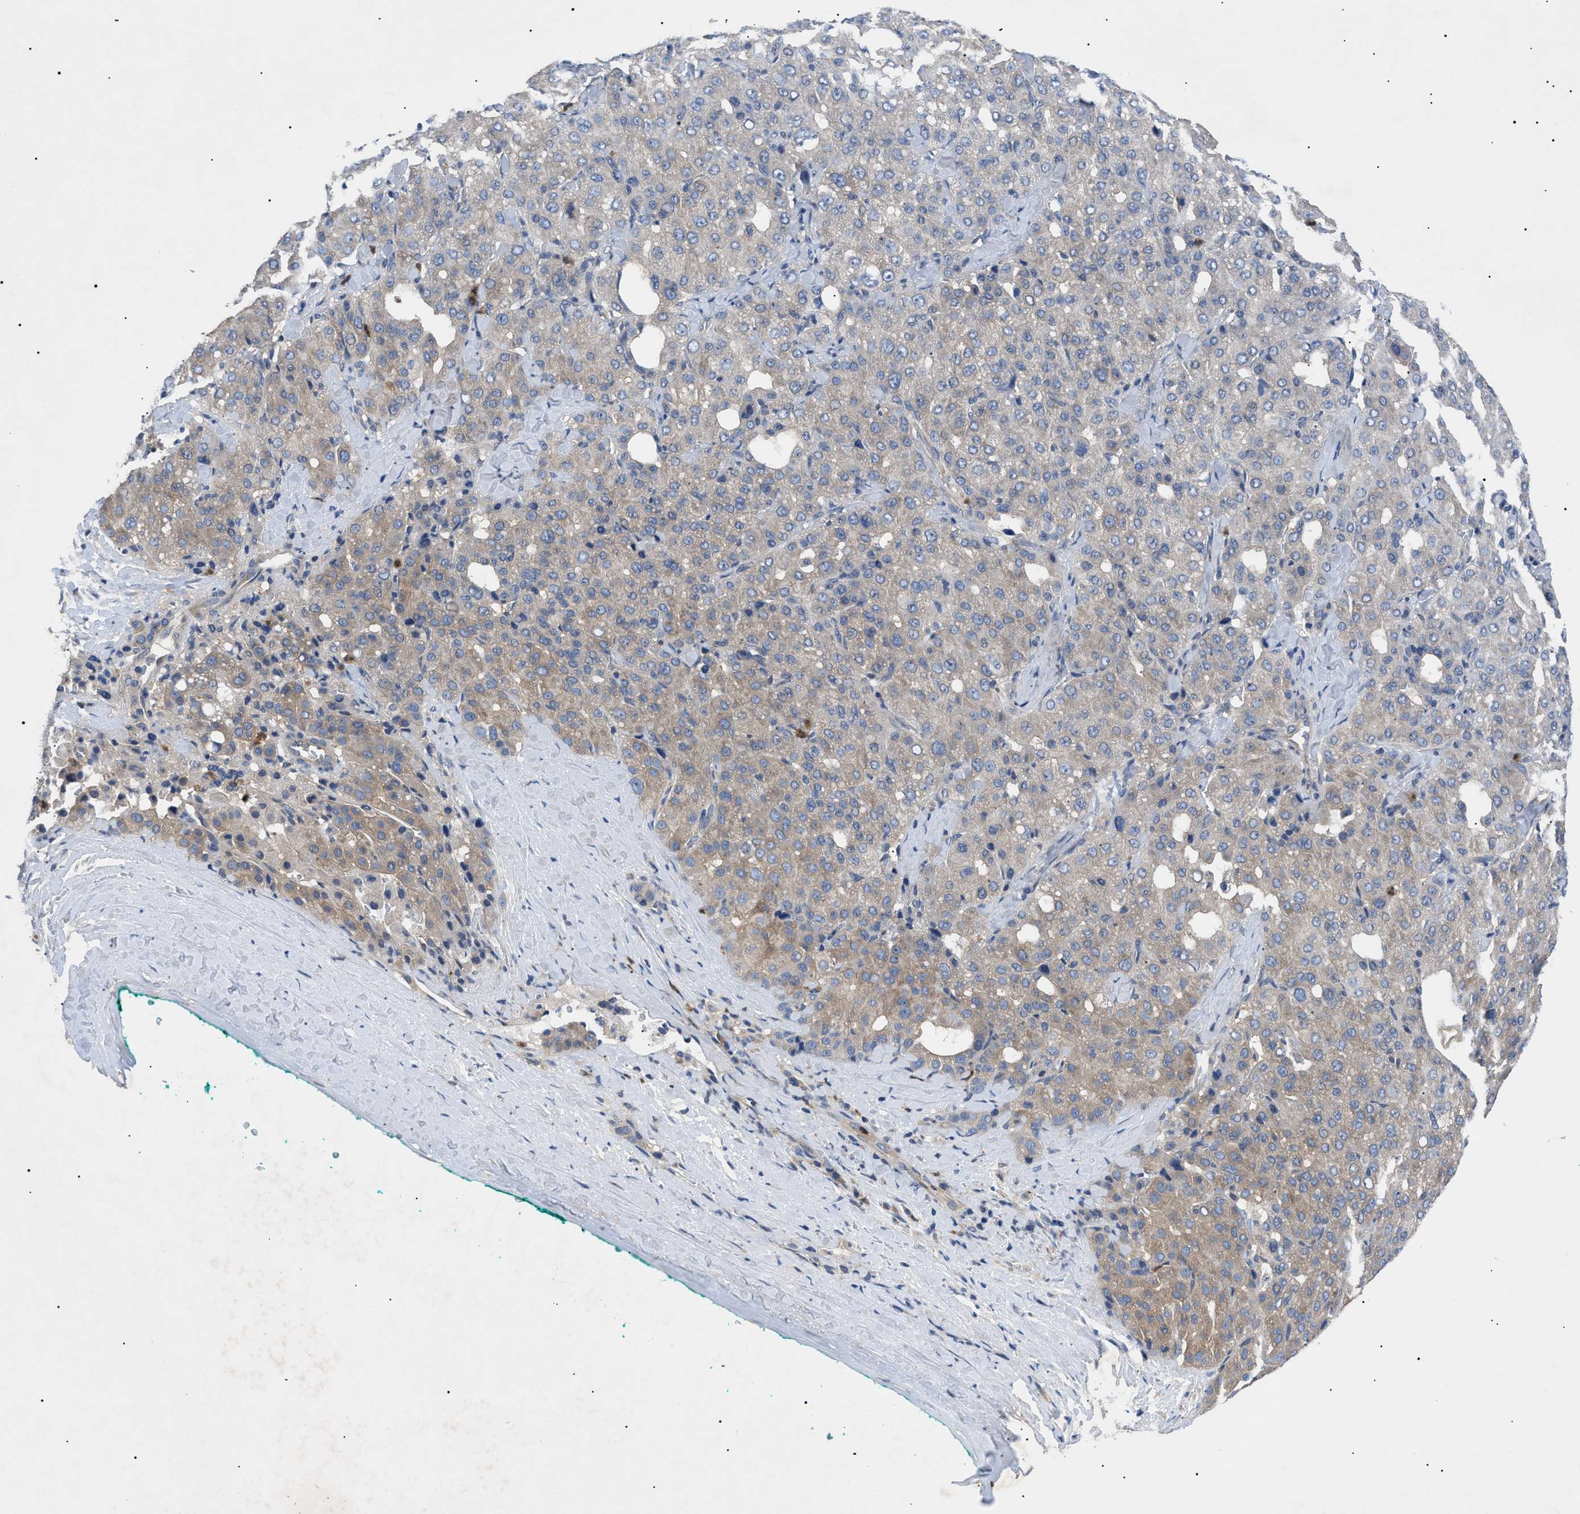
{"staining": {"intensity": "weak", "quantity": ">75%", "location": "cytoplasmic/membranous"}, "tissue": "liver cancer", "cell_type": "Tumor cells", "image_type": "cancer", "snomed": [{"axis": "morphology", "description": "Carcinoma, Hepatocellular, NOS"}, {"axis": "topography", "description": "Liver"}], "caption": "Weak cytoplasmic/membranous positivity is seen in approximately >75% of tumor cells in liver hepatocellular carcinoma. The staining was performed using DAB (3,3'-diaminobenzidine) to visualize the protein expression in brown, while the nuclei were stained in blue with hematoxylin (Magnification: 20x).", "gene": "RIPK1", "patient": {"sex": "male", "age": 65}}